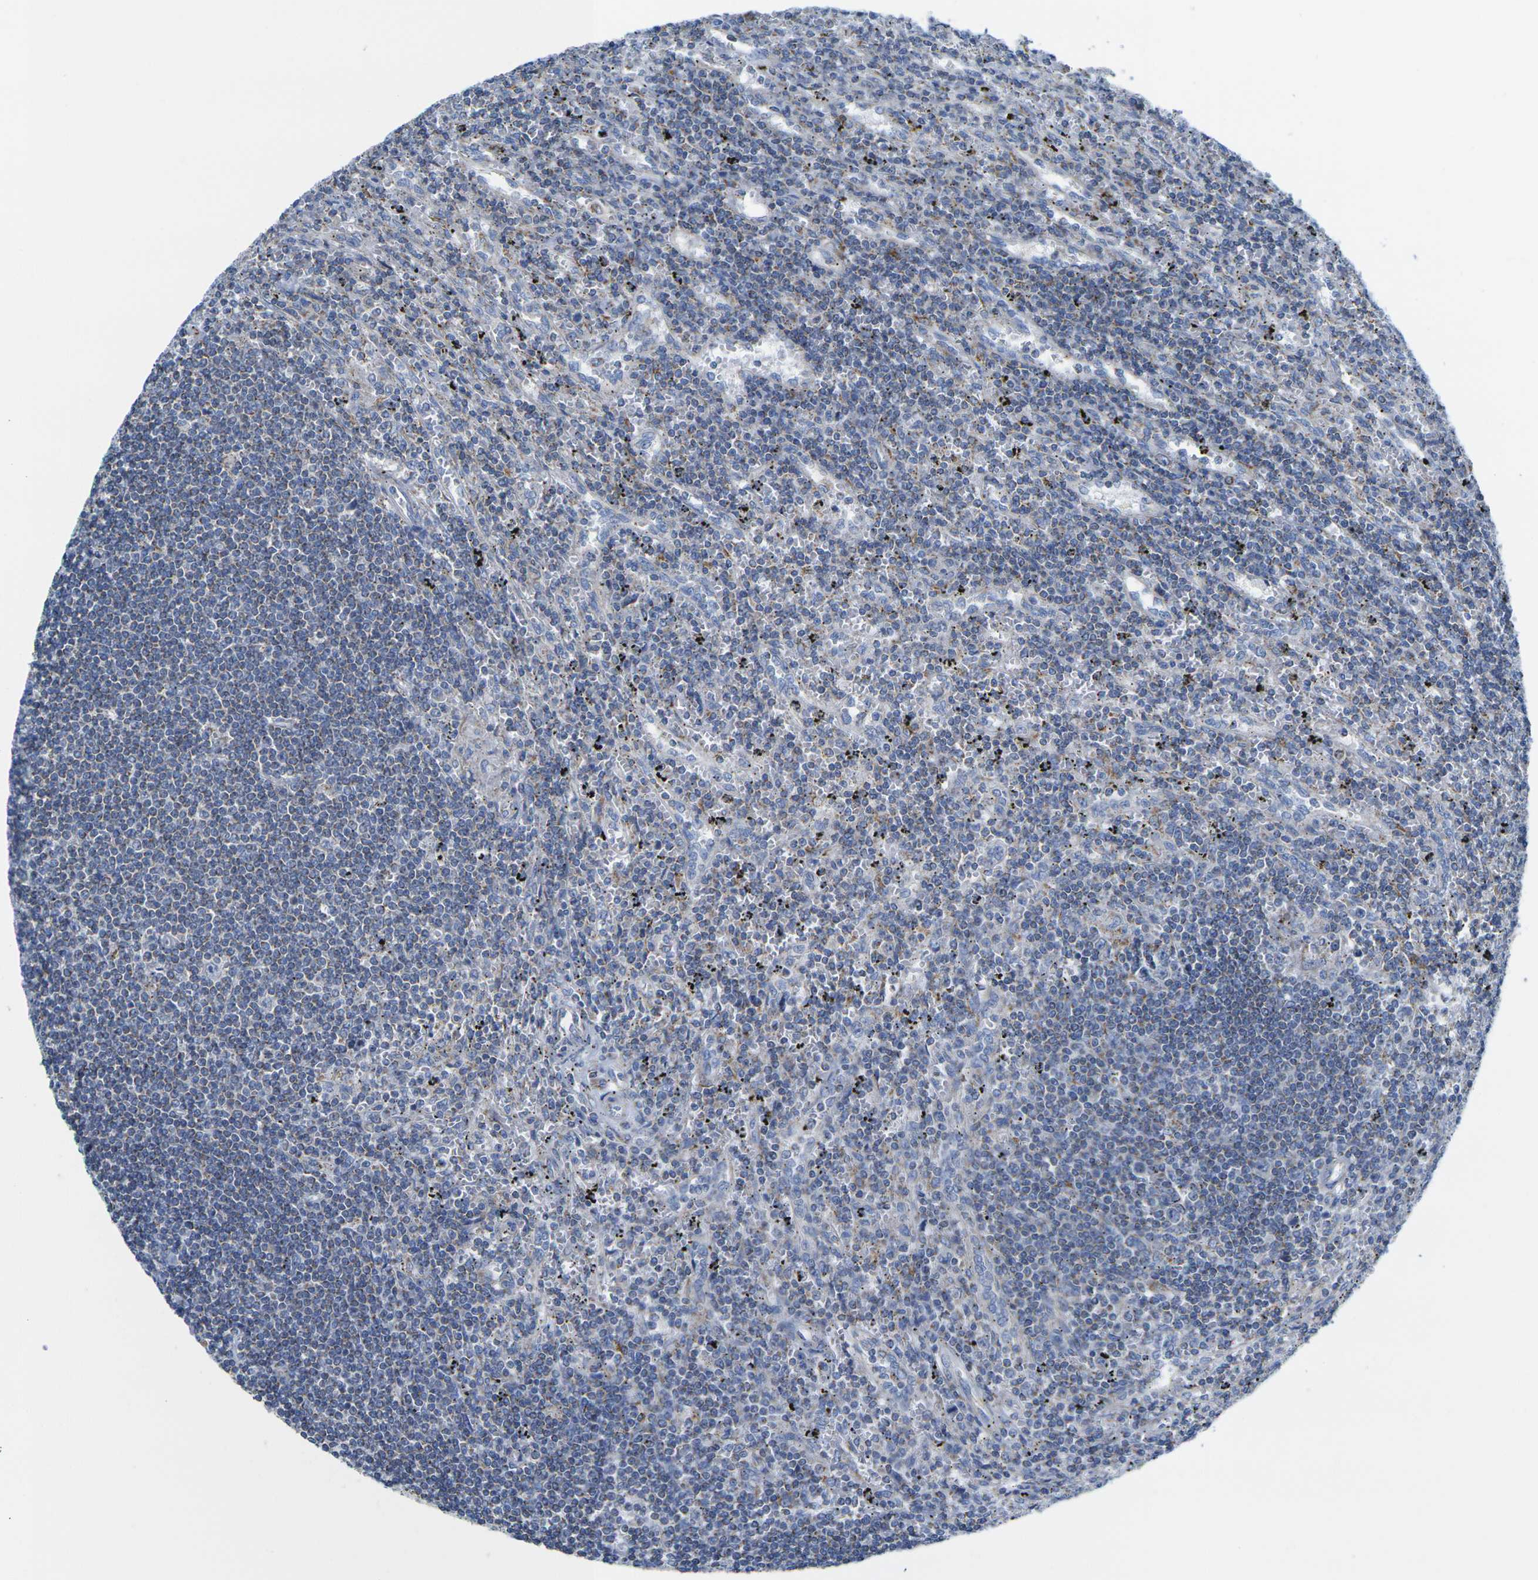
{"staining": {"intensity": "weak", "quantity": "25%-75%", "location": "cytoplasmic/membranous"}, "tissue": "lymphoma", "cell_type": "Tumor cells", "image_type": "cancer", "snomed": [{"axis": "morphology", "description": "Malignant lymphoma, non-Hodgkin's type, Low grade"}, {"axis": "topography", "description": "Spleen"}], "caption": "A photomicrograph of lymphoma stained for a protein shows weak cytoplasmic/membranous brown staining in tumor cells. The staining was performed using DAB (3,3'-diaminobenzidine), with brown indicating positive protein expression. Nuclei are stained blue with hematoxylin.", "gene": "TMEM204", "patient": {"sex": "male", "age": 76}}